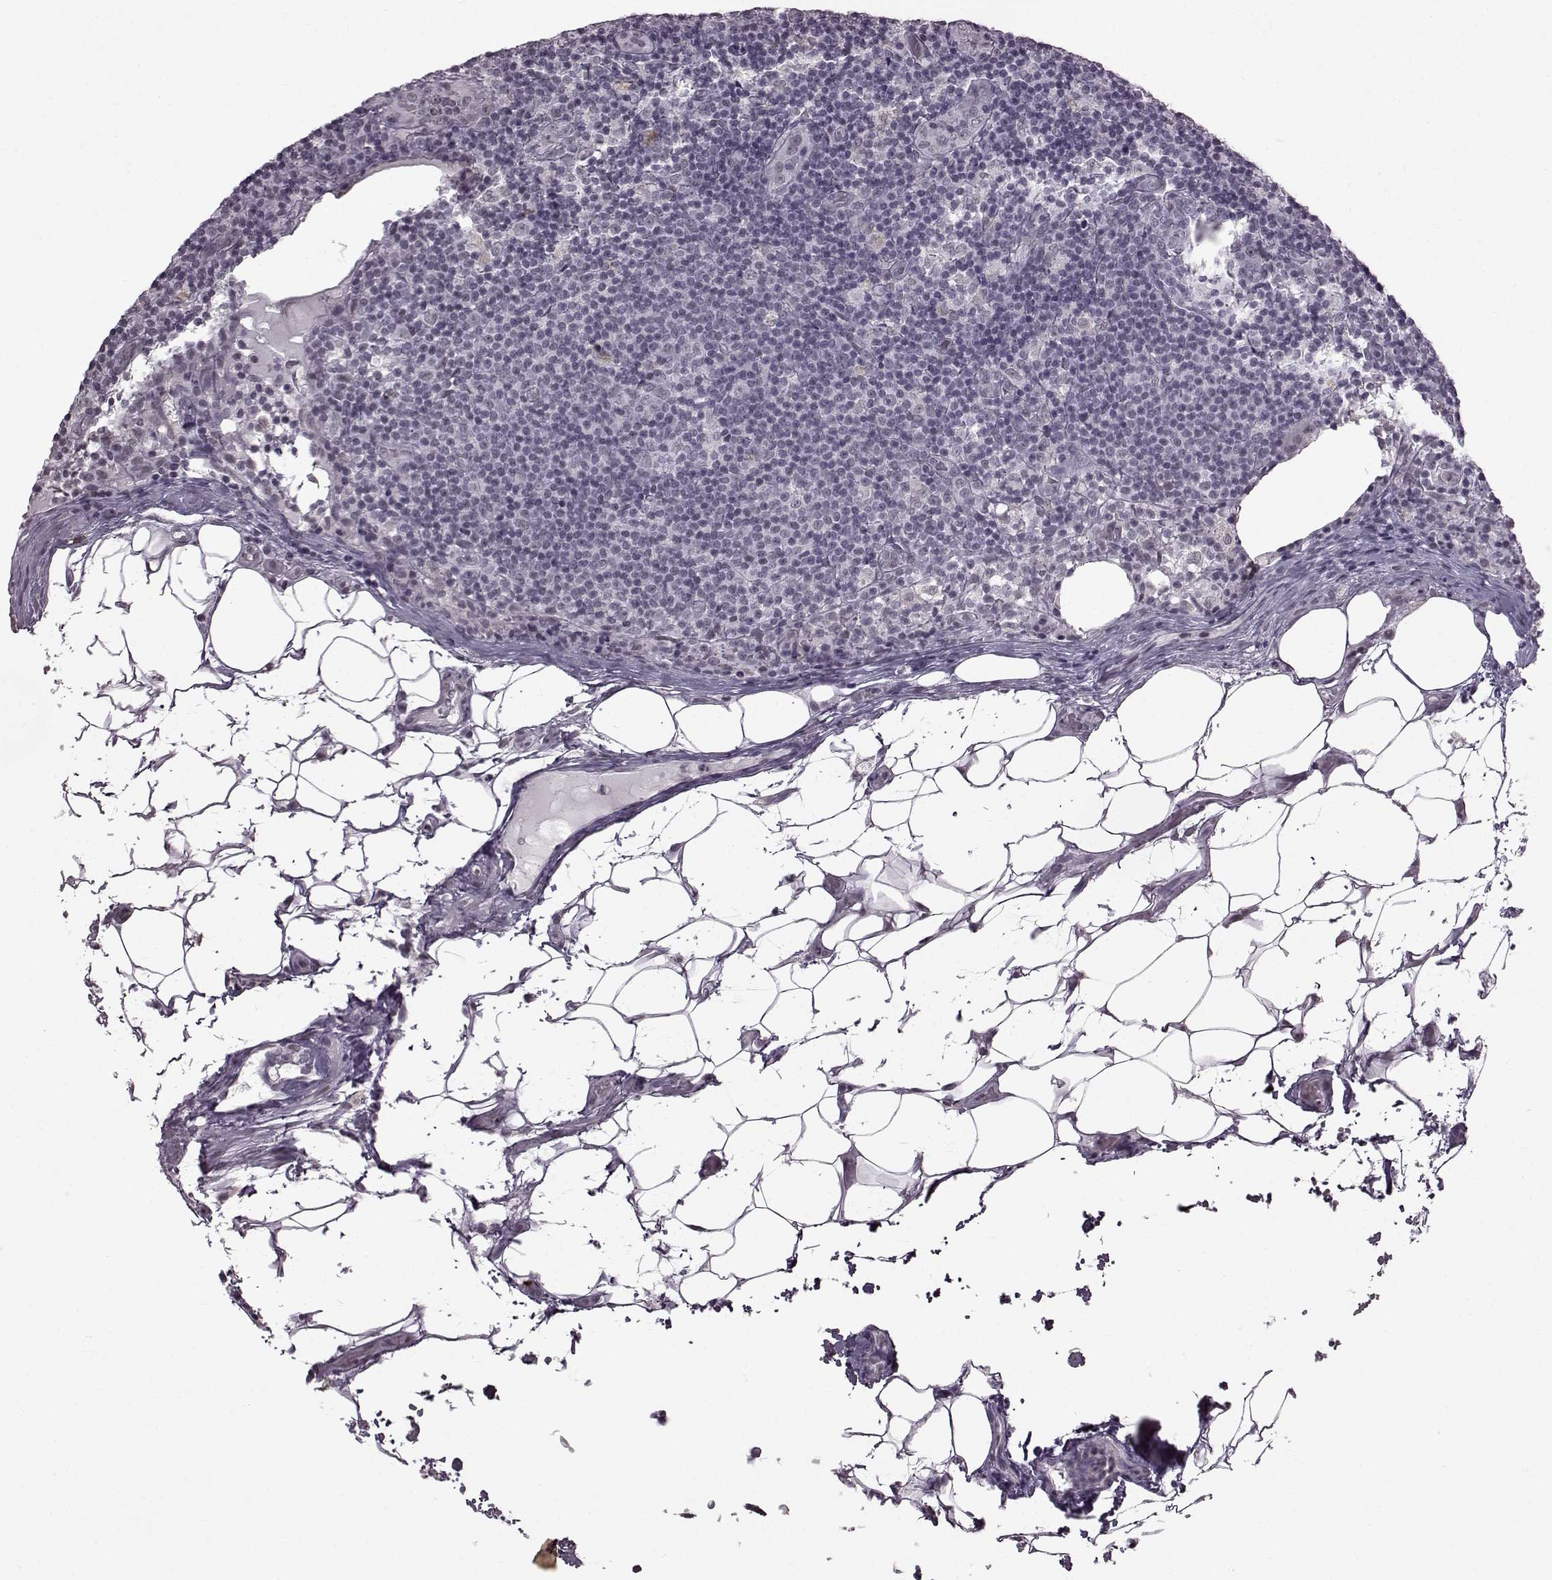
{"staining": {"intensity": "negative", "quantity": "none", "location": "none"}, "tissue": "lymph node", "cell_type": "Germinal center cells", "image_type": "normal", "snomed": [{"axis": "morphology", "description": "Normal tissue, NOS"}, {"axis": "topography", "description": "Lymph node"}], "caption": "DAB immunohistochemical staining of benign lymph node demonstrates no significant positivity in germinal center cells.", "gene": "SLC28A2", "patient": {"sex": "male", "age": 62}}